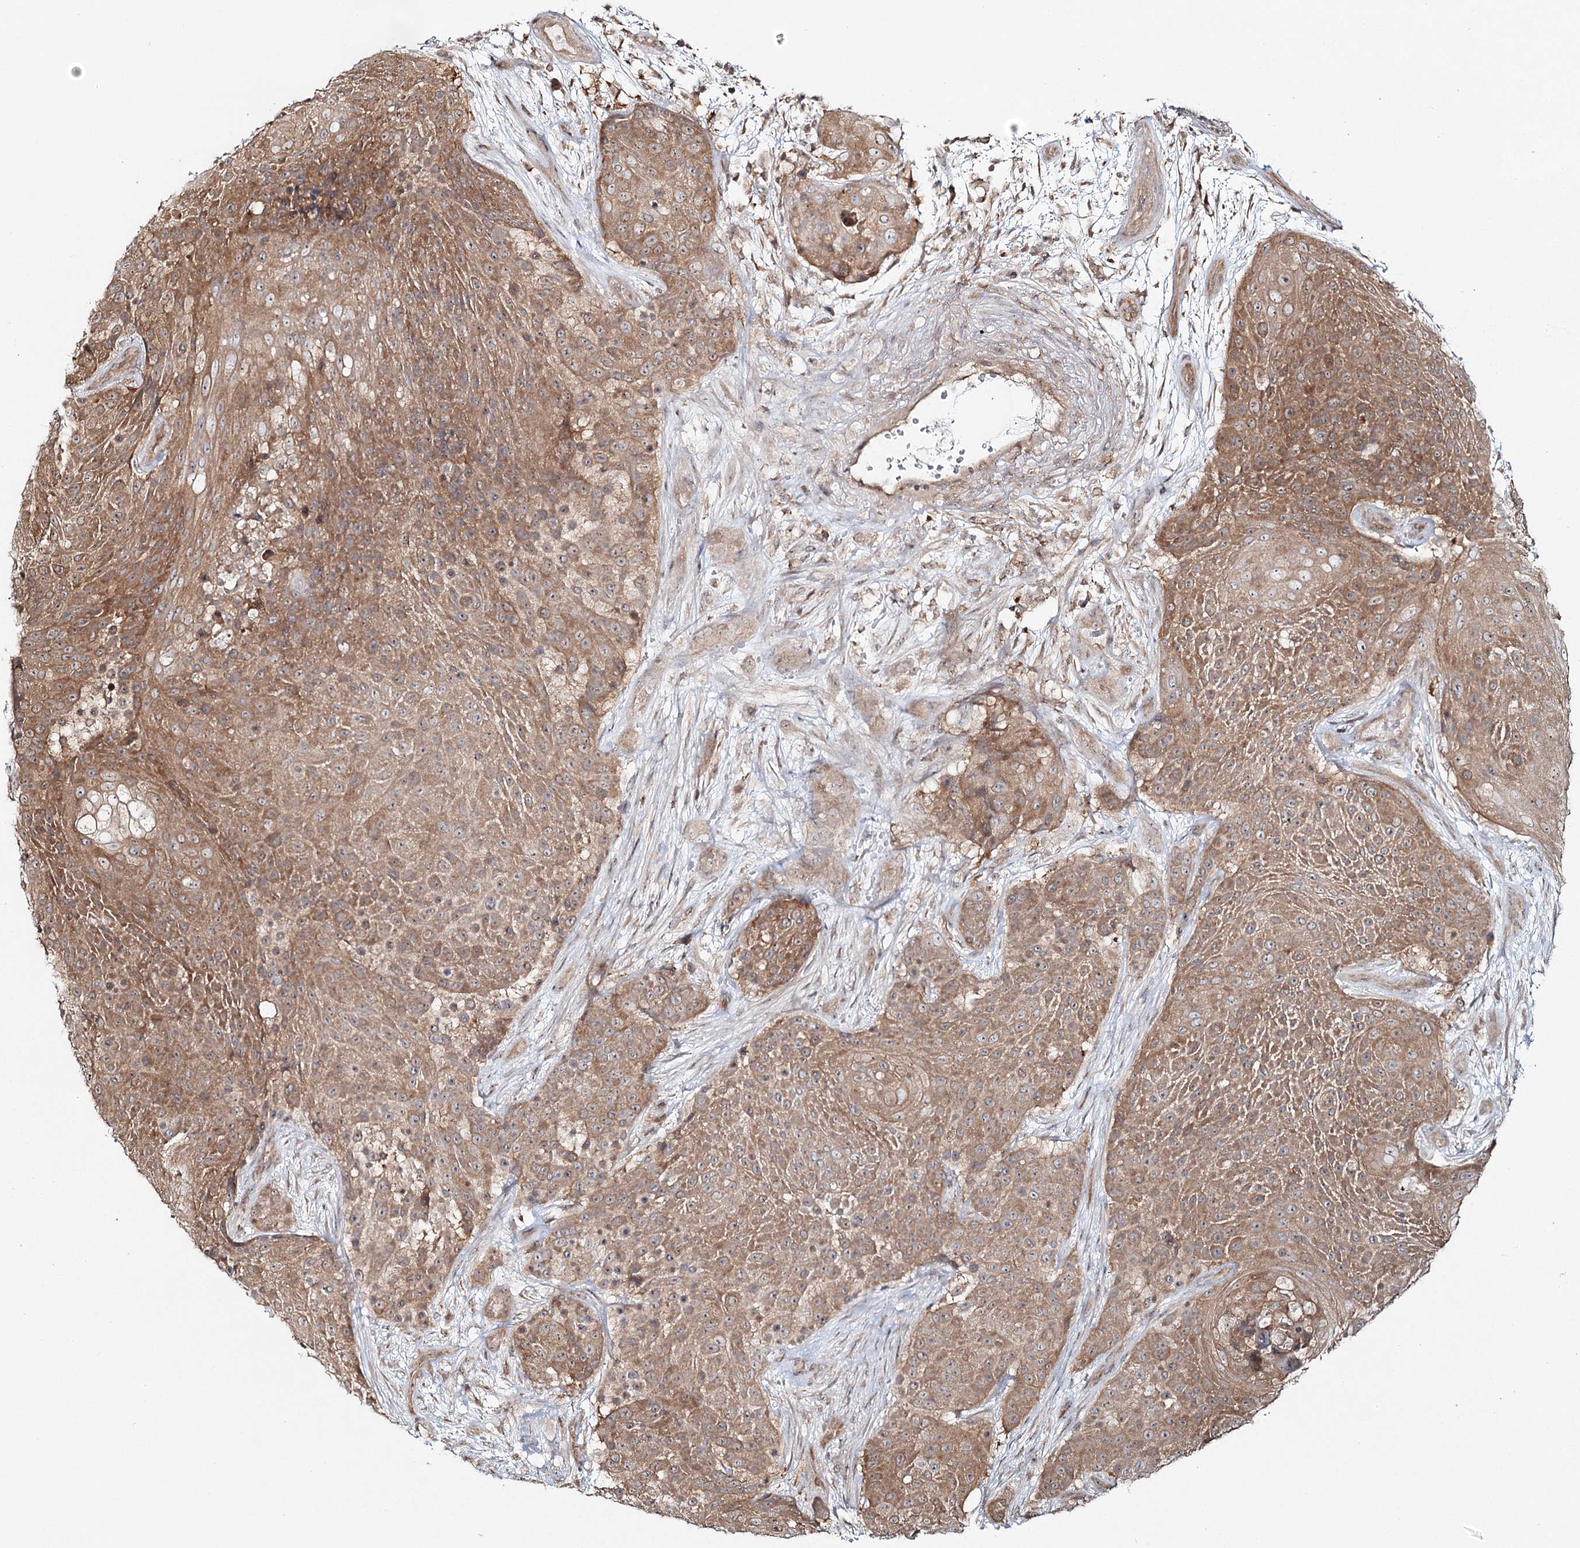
{"staining": {"intensity": "moderate", "quantity": ">75%", "location": "cytoplasmic/membranous"}, "tissue": "urothelial cancer", "cell_type": "Tumor cells", "image_type": "cancer", "snomed": [{"axis": "morphology", "description": "Urothelial carcinoma, High grade"}, {"axis": "topography", "description": "Urinary bladder"}], "caption": "IHC of urothelial carcinoma (high-grade) demonstrates medium levels of moderate cytoplasmic/membranous expression in about >75% of tumor cells.", "gene": "FAM120B", "patient": {"sex": "female", "age": 63}}